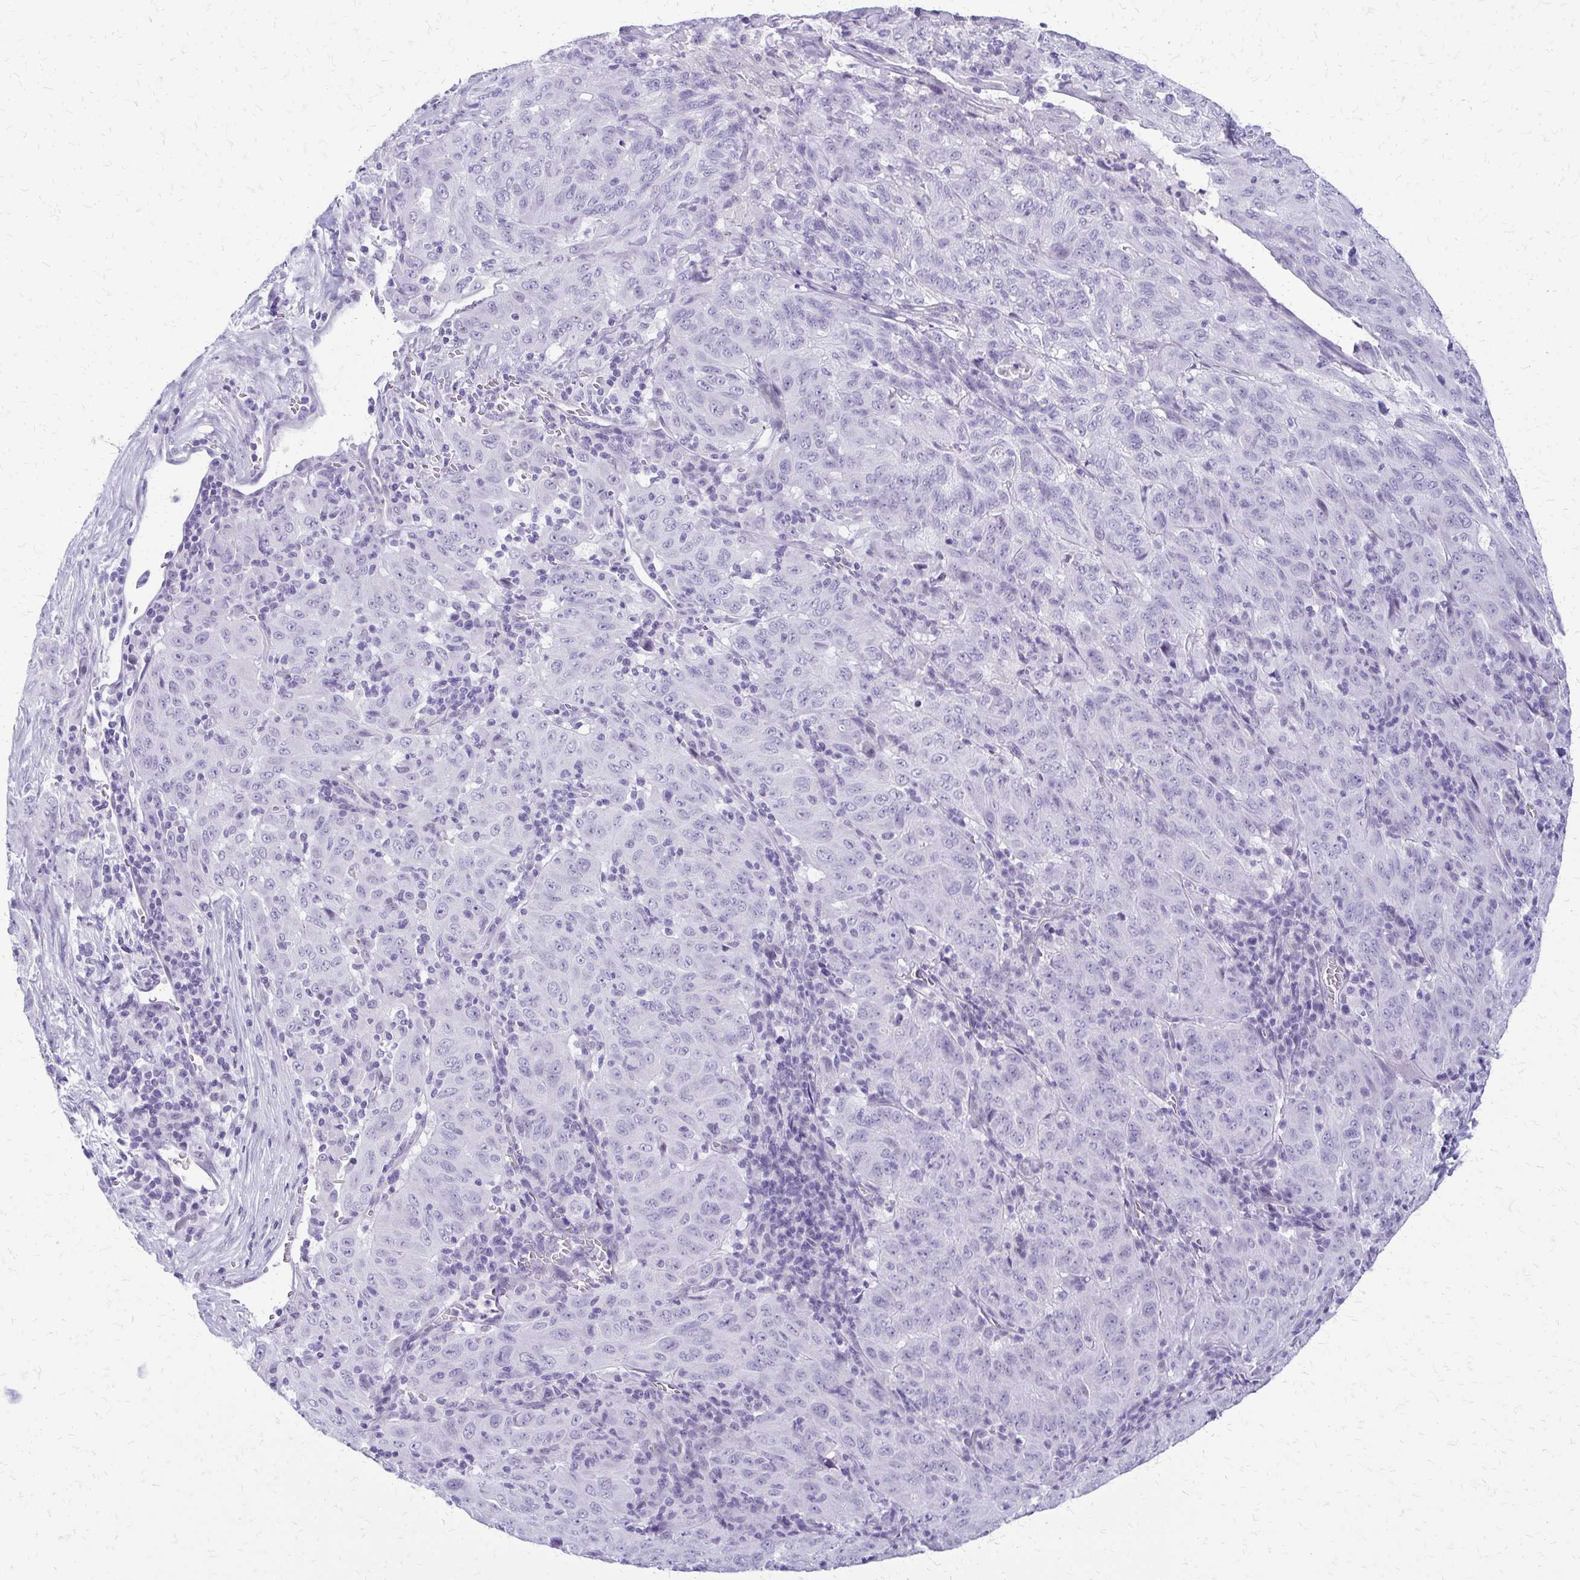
{"staining": {"intensity": "negative", "quantity": "none", "location": "none"}, "tissue": "pancreatic cancer", "cell_type": "Tumor cells", "image_type": "cancer", "snomed": [{"axis": "morphology", "description": "Adenocarcinoma, NOS"}, {"axis": "topography", "description": "Pancreas"}], "caption": "A high-resolution photomicrograph shows immunohistochemistry (IHC) staining of pancreatic cancer (adenocarcinoma), which demonstrates no significant positivity in tumor cells. (DAB immunohistochemistry visualized using brightfield microscopy, high magnification).", "gene": "FAM162B", "patient": {"sex": "male", "age": 63}}